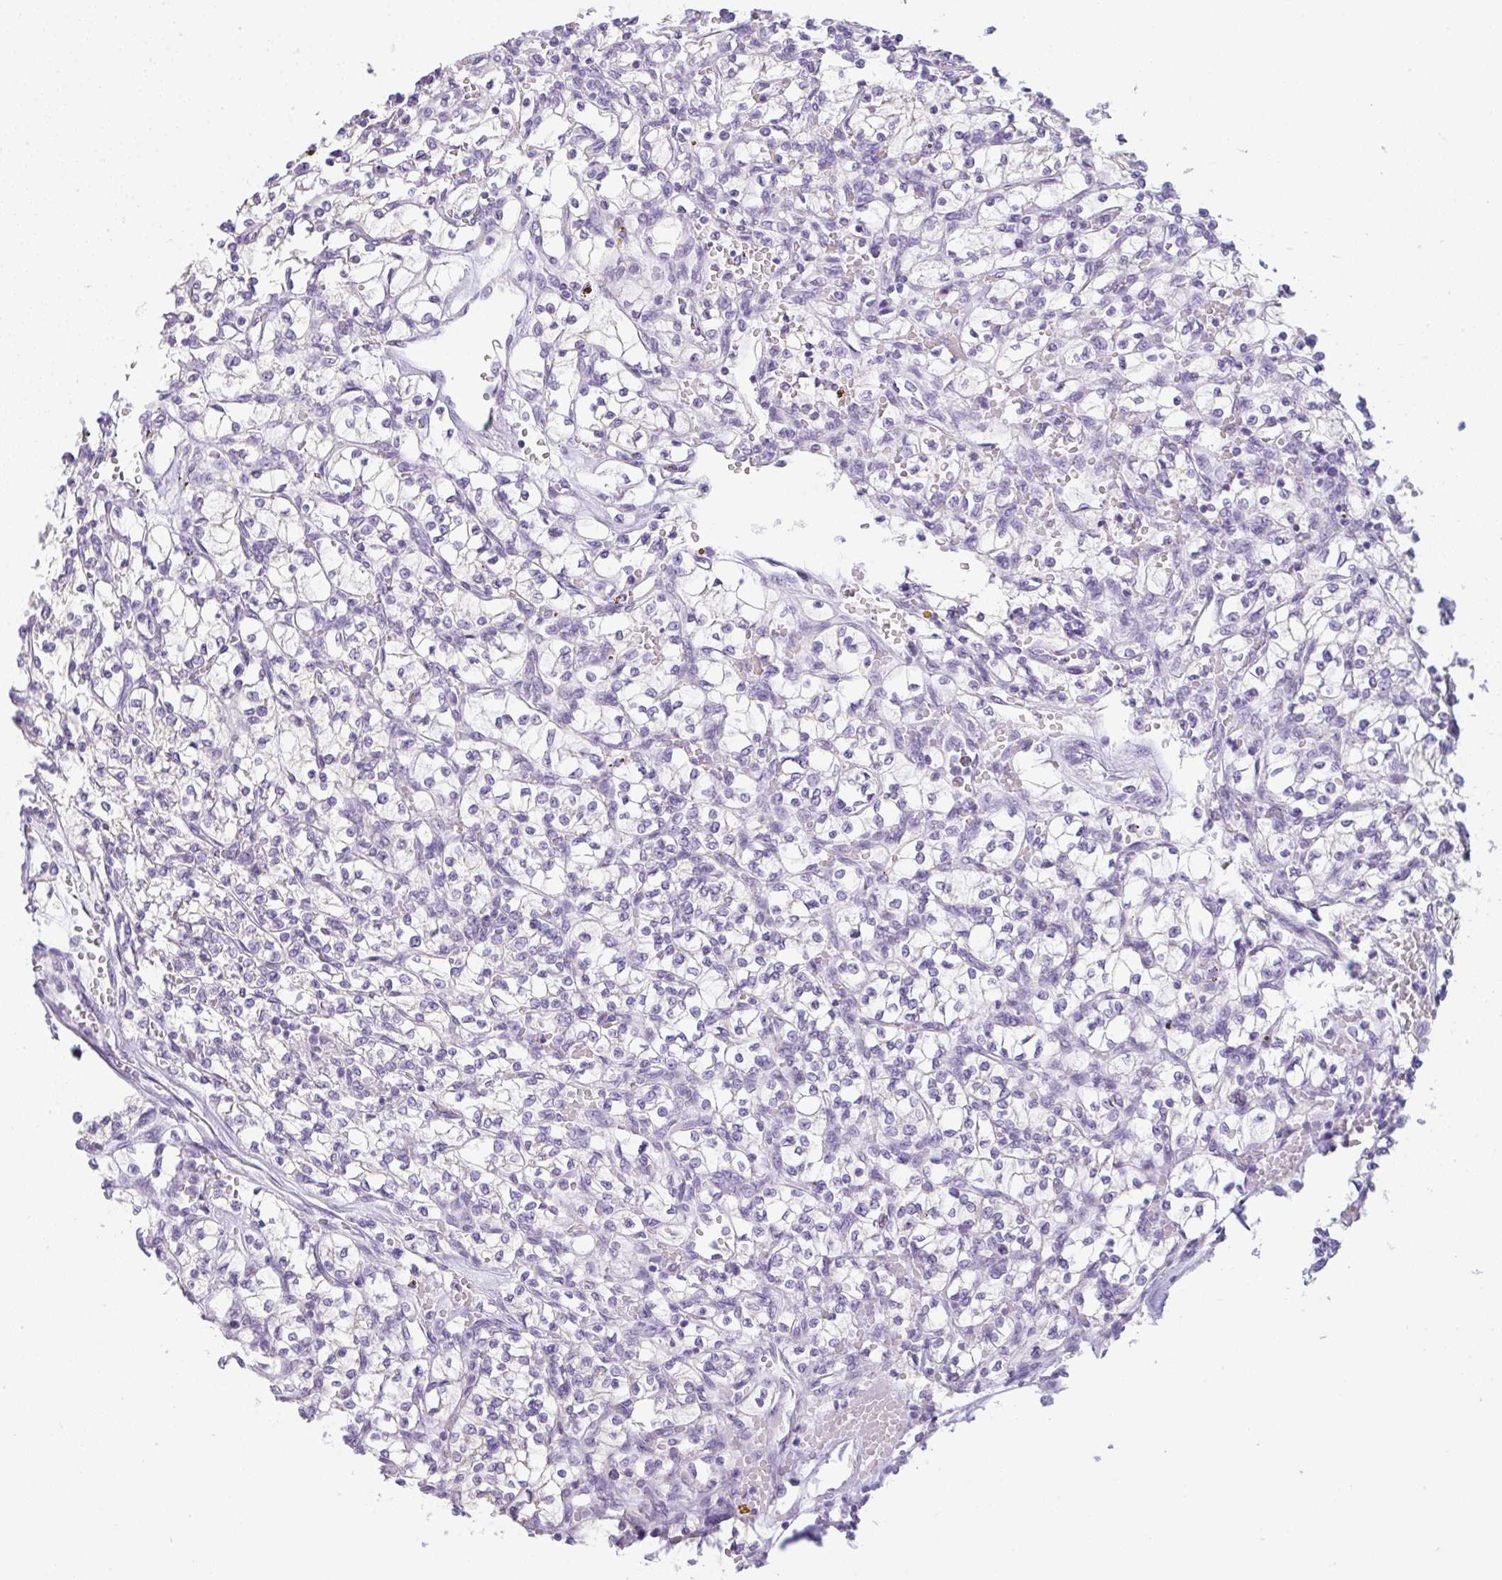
{"staining": {"intensity": "negative", "quantity": "none", "location": "none"}, "tissue": "renal cancer", "cell_type": "Tumor cells", "image_type": "cancer", "snomed": [{"axis": "morphology", "description": "Adenocarcinoma, NOS"}, {"axis": "topography", "description": "Kidney"}], "caption": "Histopathology image shows no significant protein expression in tumor cells of renal cancer.", "gene": "LPAR4", "patient": {"sex": "female", "age": 64}}